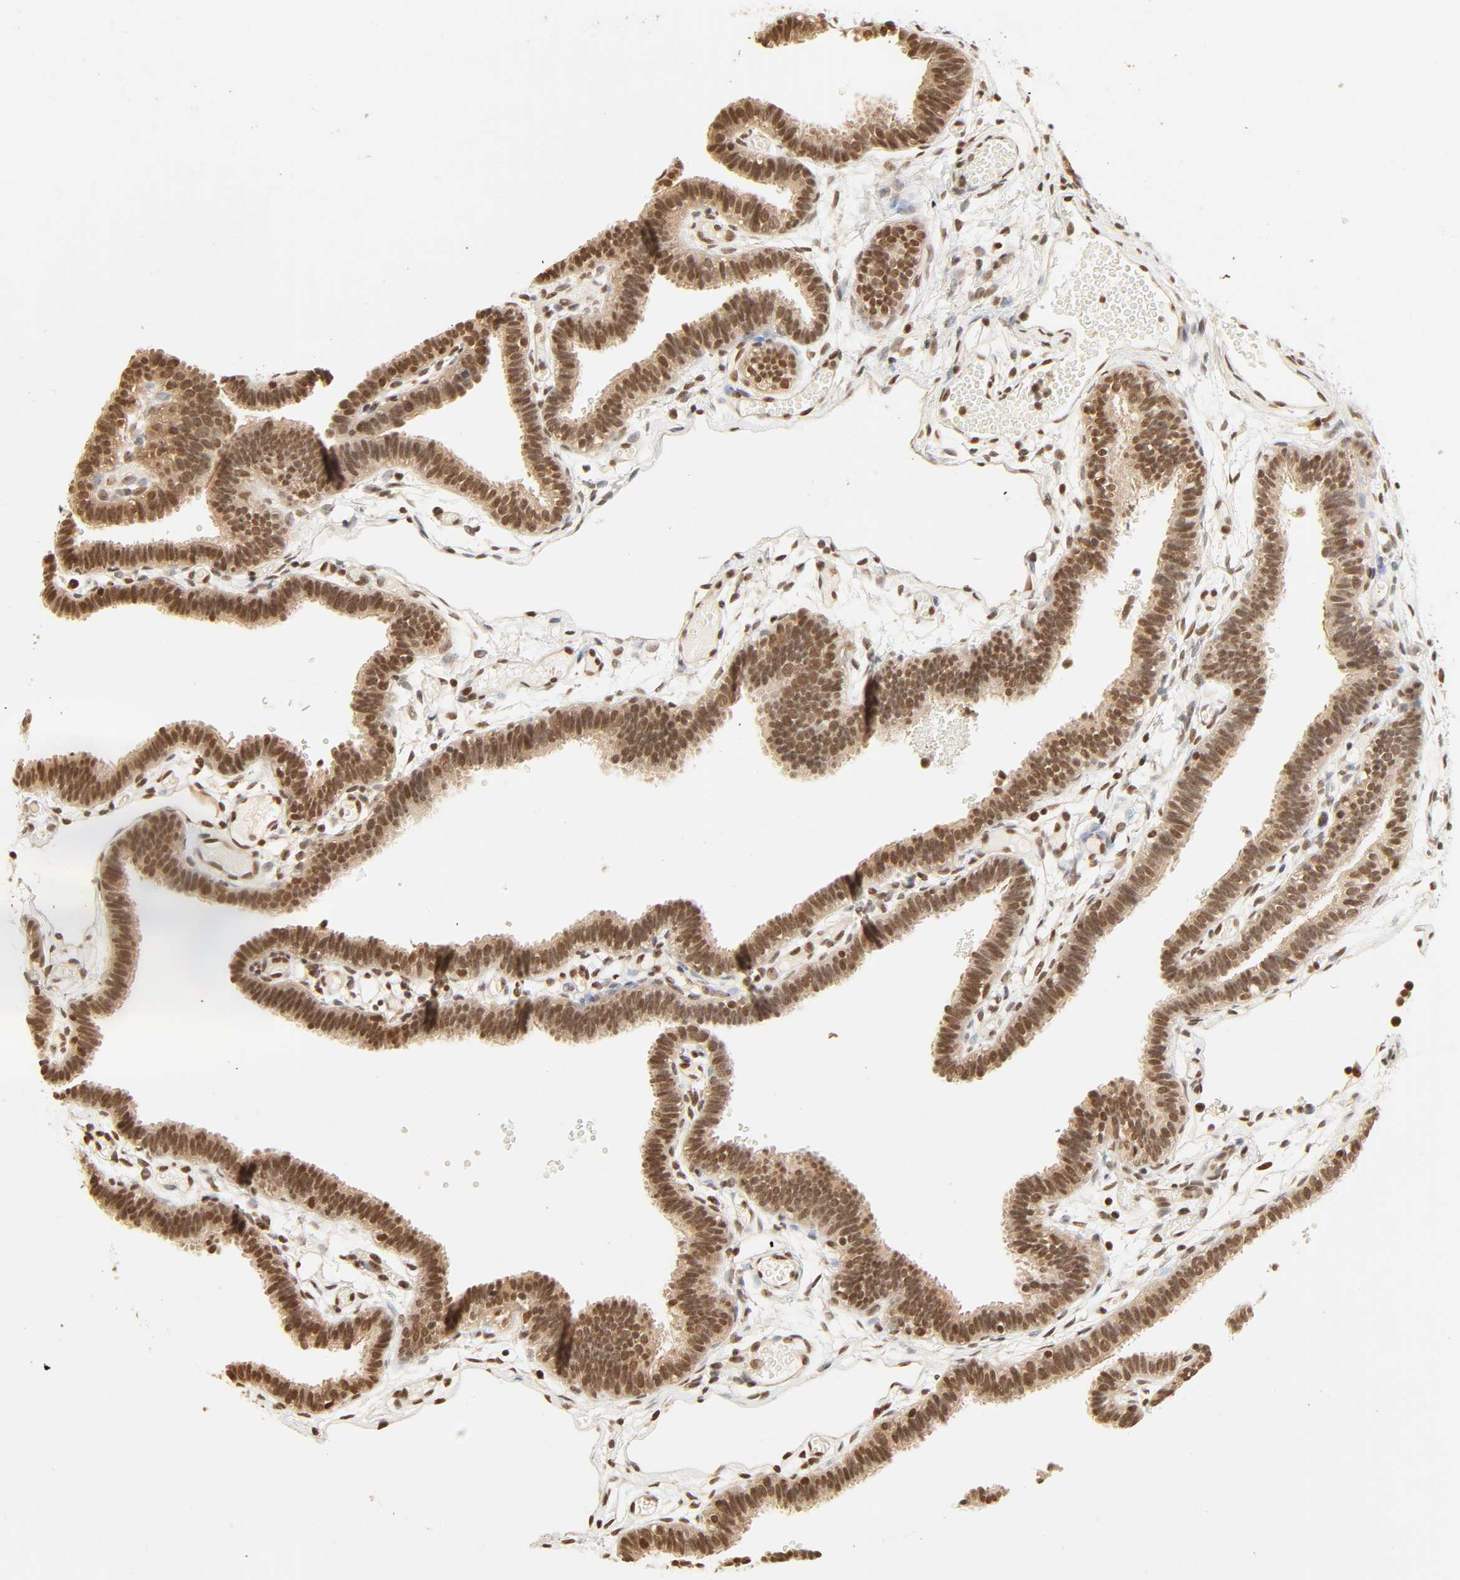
{"staining": {"intensity": "moderate", "quantity": "25%-75%", "location": "cytoplasmic/membranous,nuclear"}, "tissue": "fallopian tube", "cell_type": "Glandular cells", "image_type": "normal", "snomed": [{"axis": "morphology", "description": "Normal tissue, NOS"}, {"axis": "topography", "description": "Fallopian tube"}], "caption": "This is a micrograph of immunohistochemistry (IHC) staining of unremarkable fallopian tube, which shows moderate positivity in the cytoplasmic/membranous,nuclear of glandular cells.", "gene": "UBC", "patient": {"sex": "female", "age": 29}}